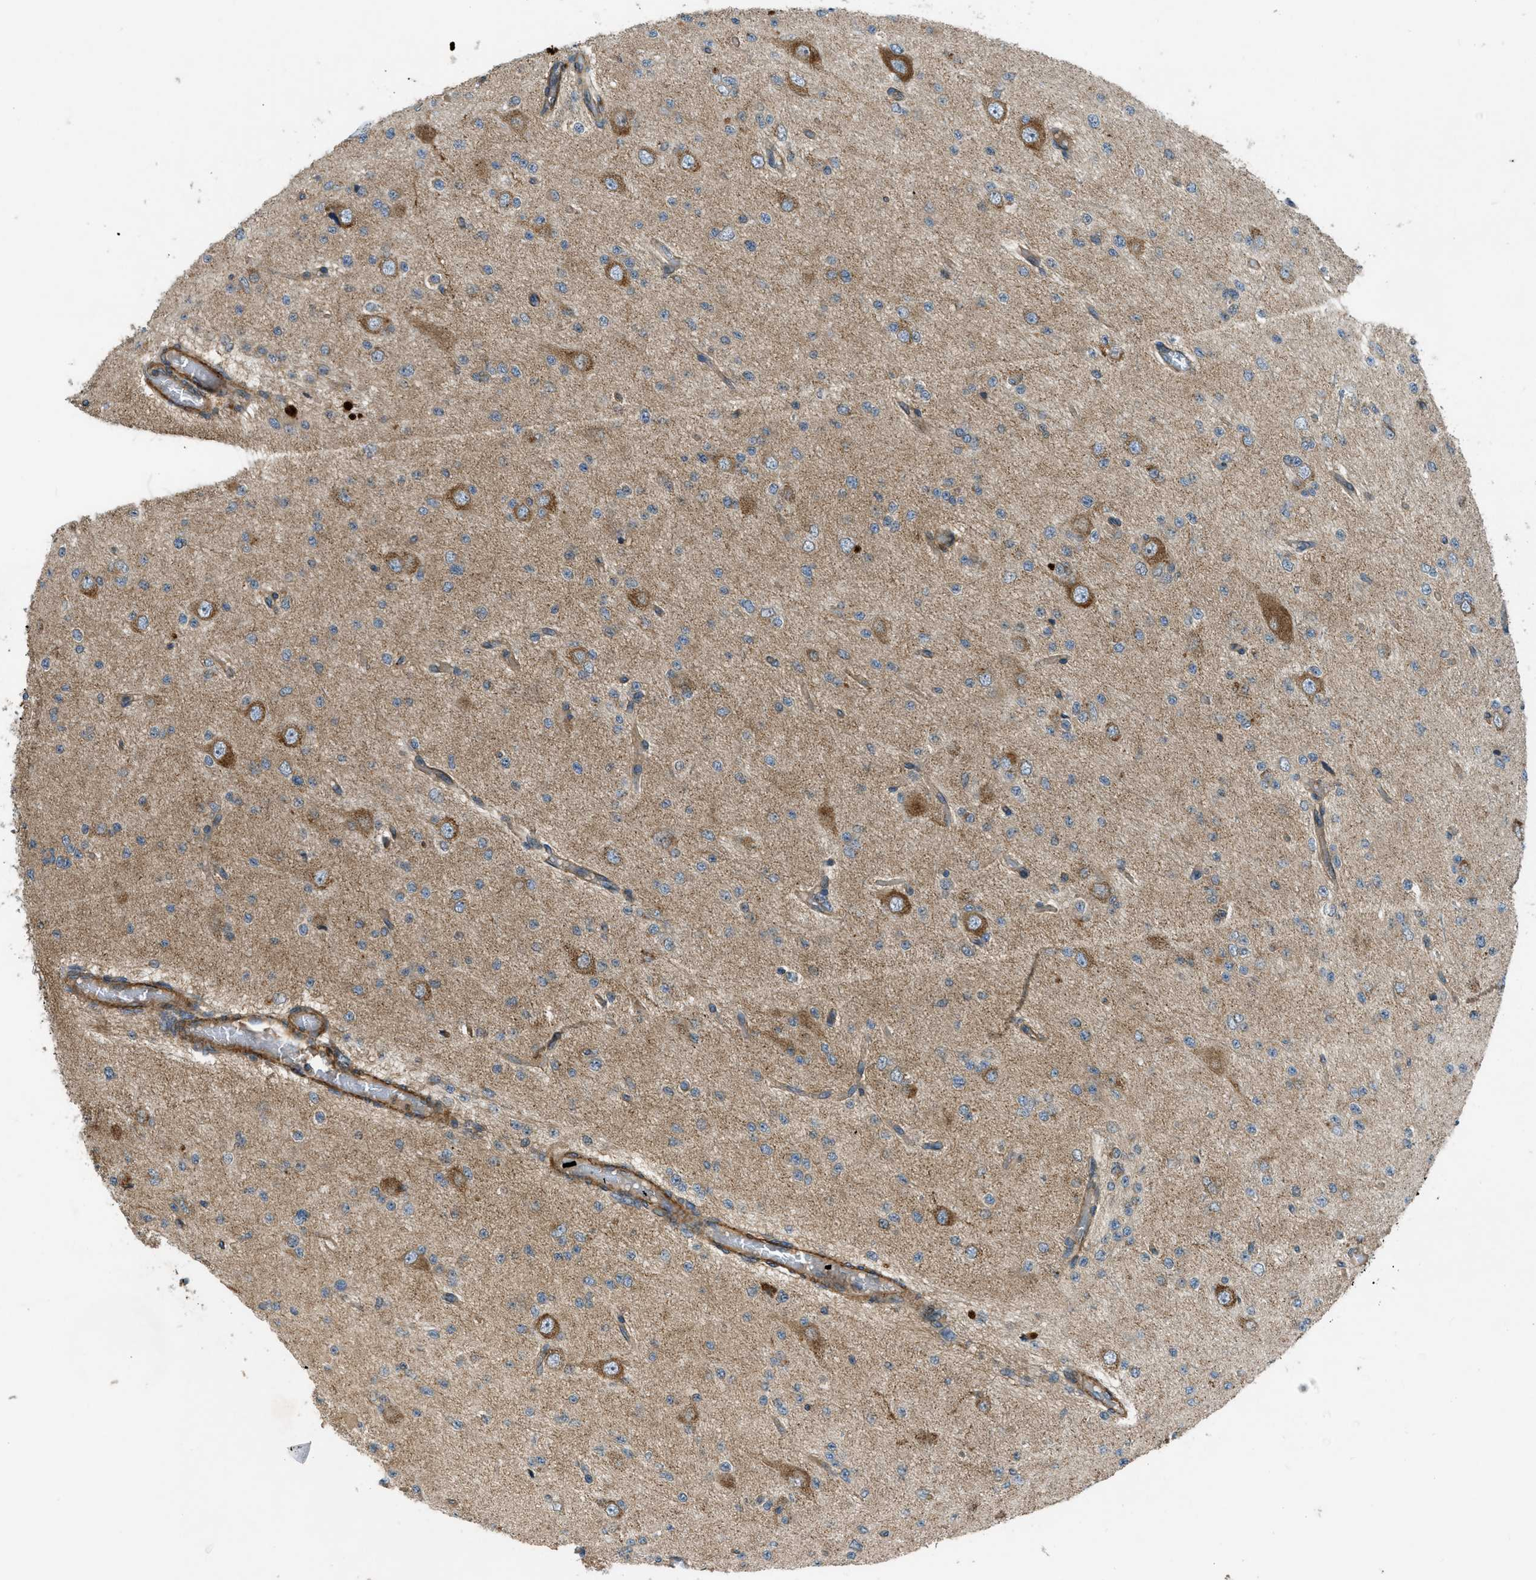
{"staining": {"intensity": "moderate", "quantity": "25%-75%", "location": "cytoplasmic/membranous"}, "tissue": "glioma", "cell_type": "Tumor cells", "image_type": "cancer", "snomed": [{"axis": "morphology", "description": "Glioma, malignant, Low grade"}, {"axis": "topography", "description": "Brain"}], "caption": "This histopathology image exhibits immunohistochemistry (IHC) staining of glioma, with medium moderate cytoplasmic/membranous expression in about 25%-75% of tumor cells.", "gene": "VEZT", "patient": {"sex": "male", "age": 38}}